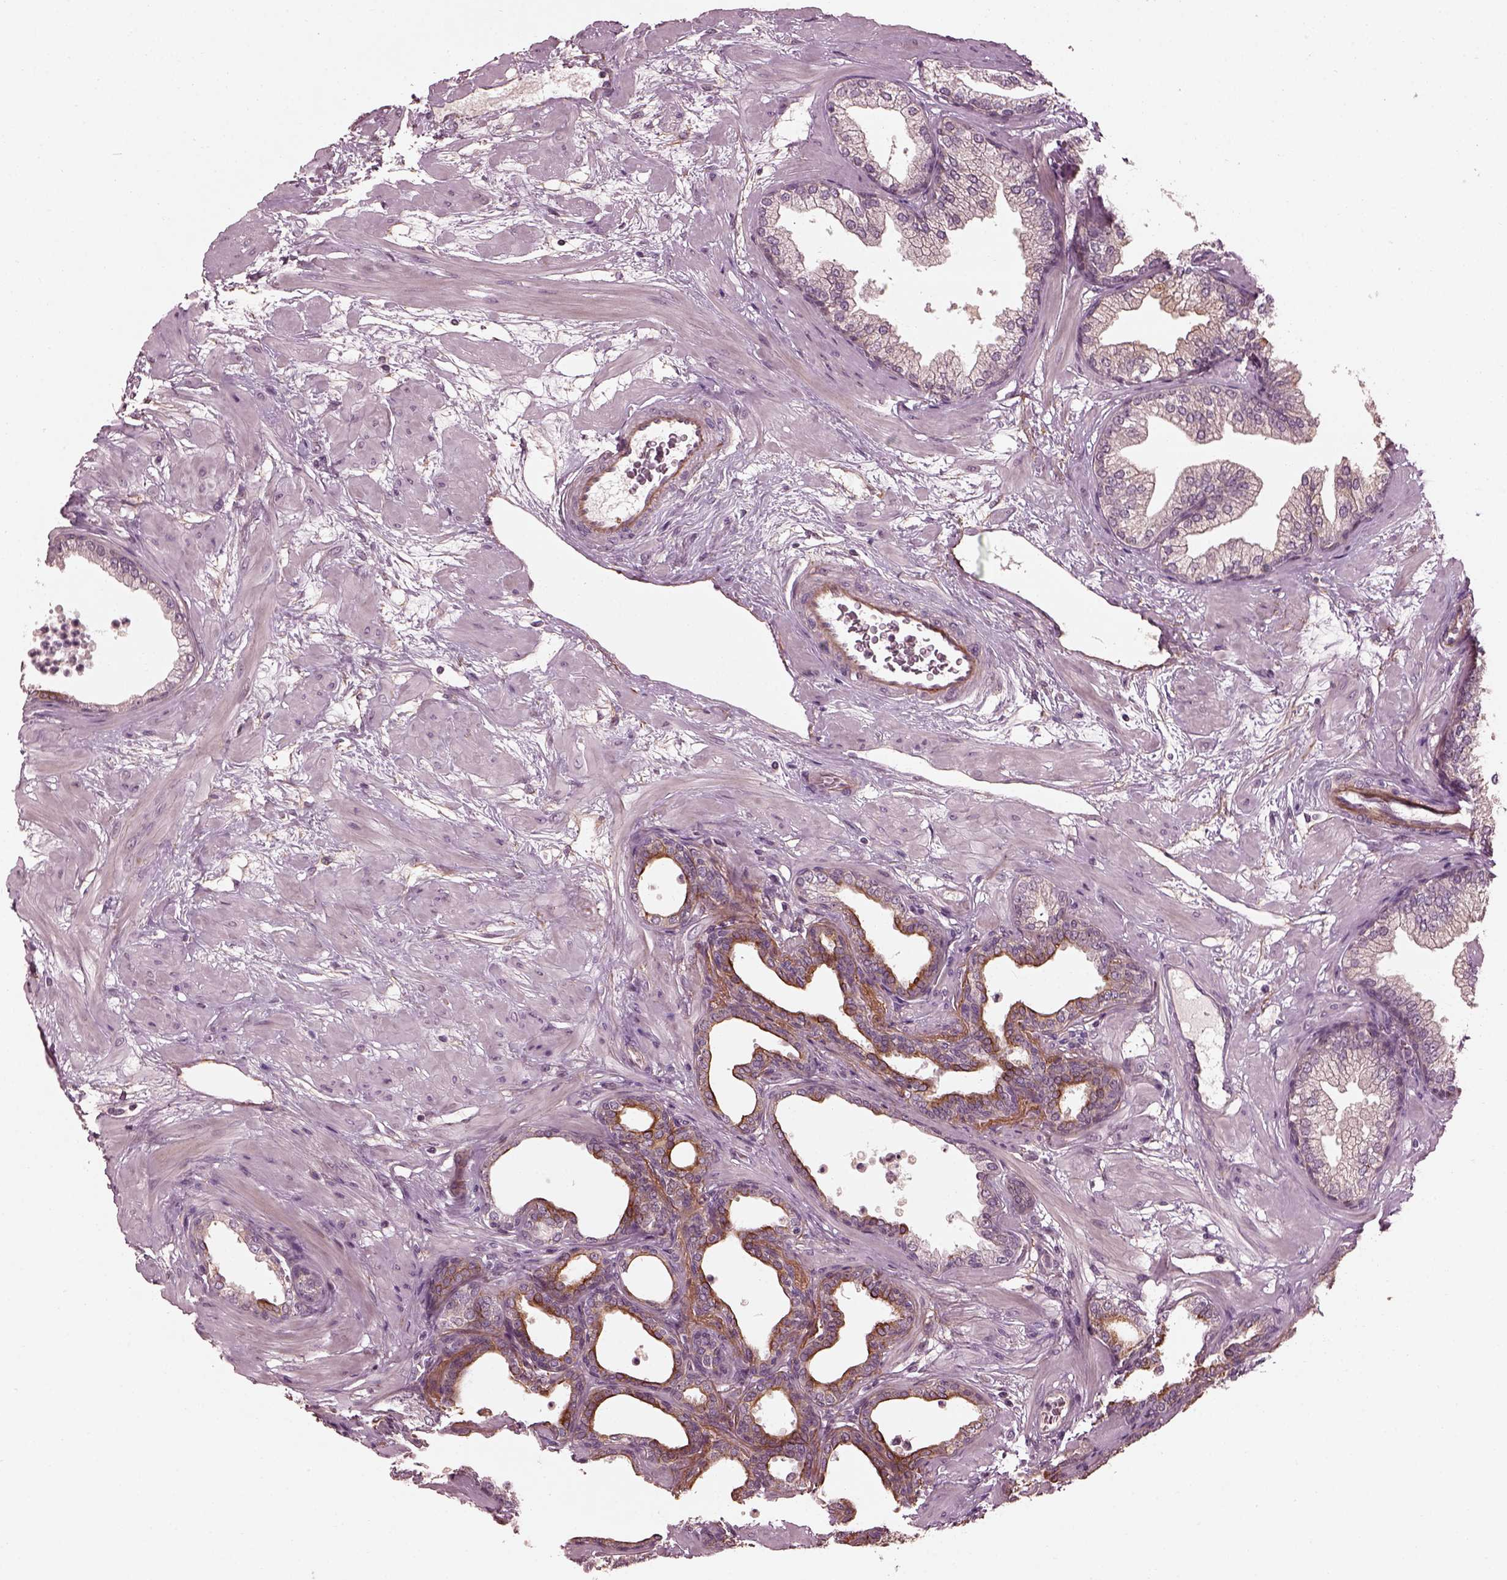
{"staining": {"intensity": "moderate", "quantity": "<25%", "location": "cytoplasmic/membranous"}, "tissue": "prostate", "cell_type": "Glandular cells", "image_type": "normal", "snomed": [{"axis": "morphology", "description": "Normal tissue, NOS"}, {"axis": "topography", "description": "Prostate"}], "caption": "Moderate cytoplasmic/membranous staining for a protein is present in about <25% of glandular cells of unremarkable prostate using IHC.", "gene": "EFEMP1", "patient": {"sex": "male", "age": 37}}